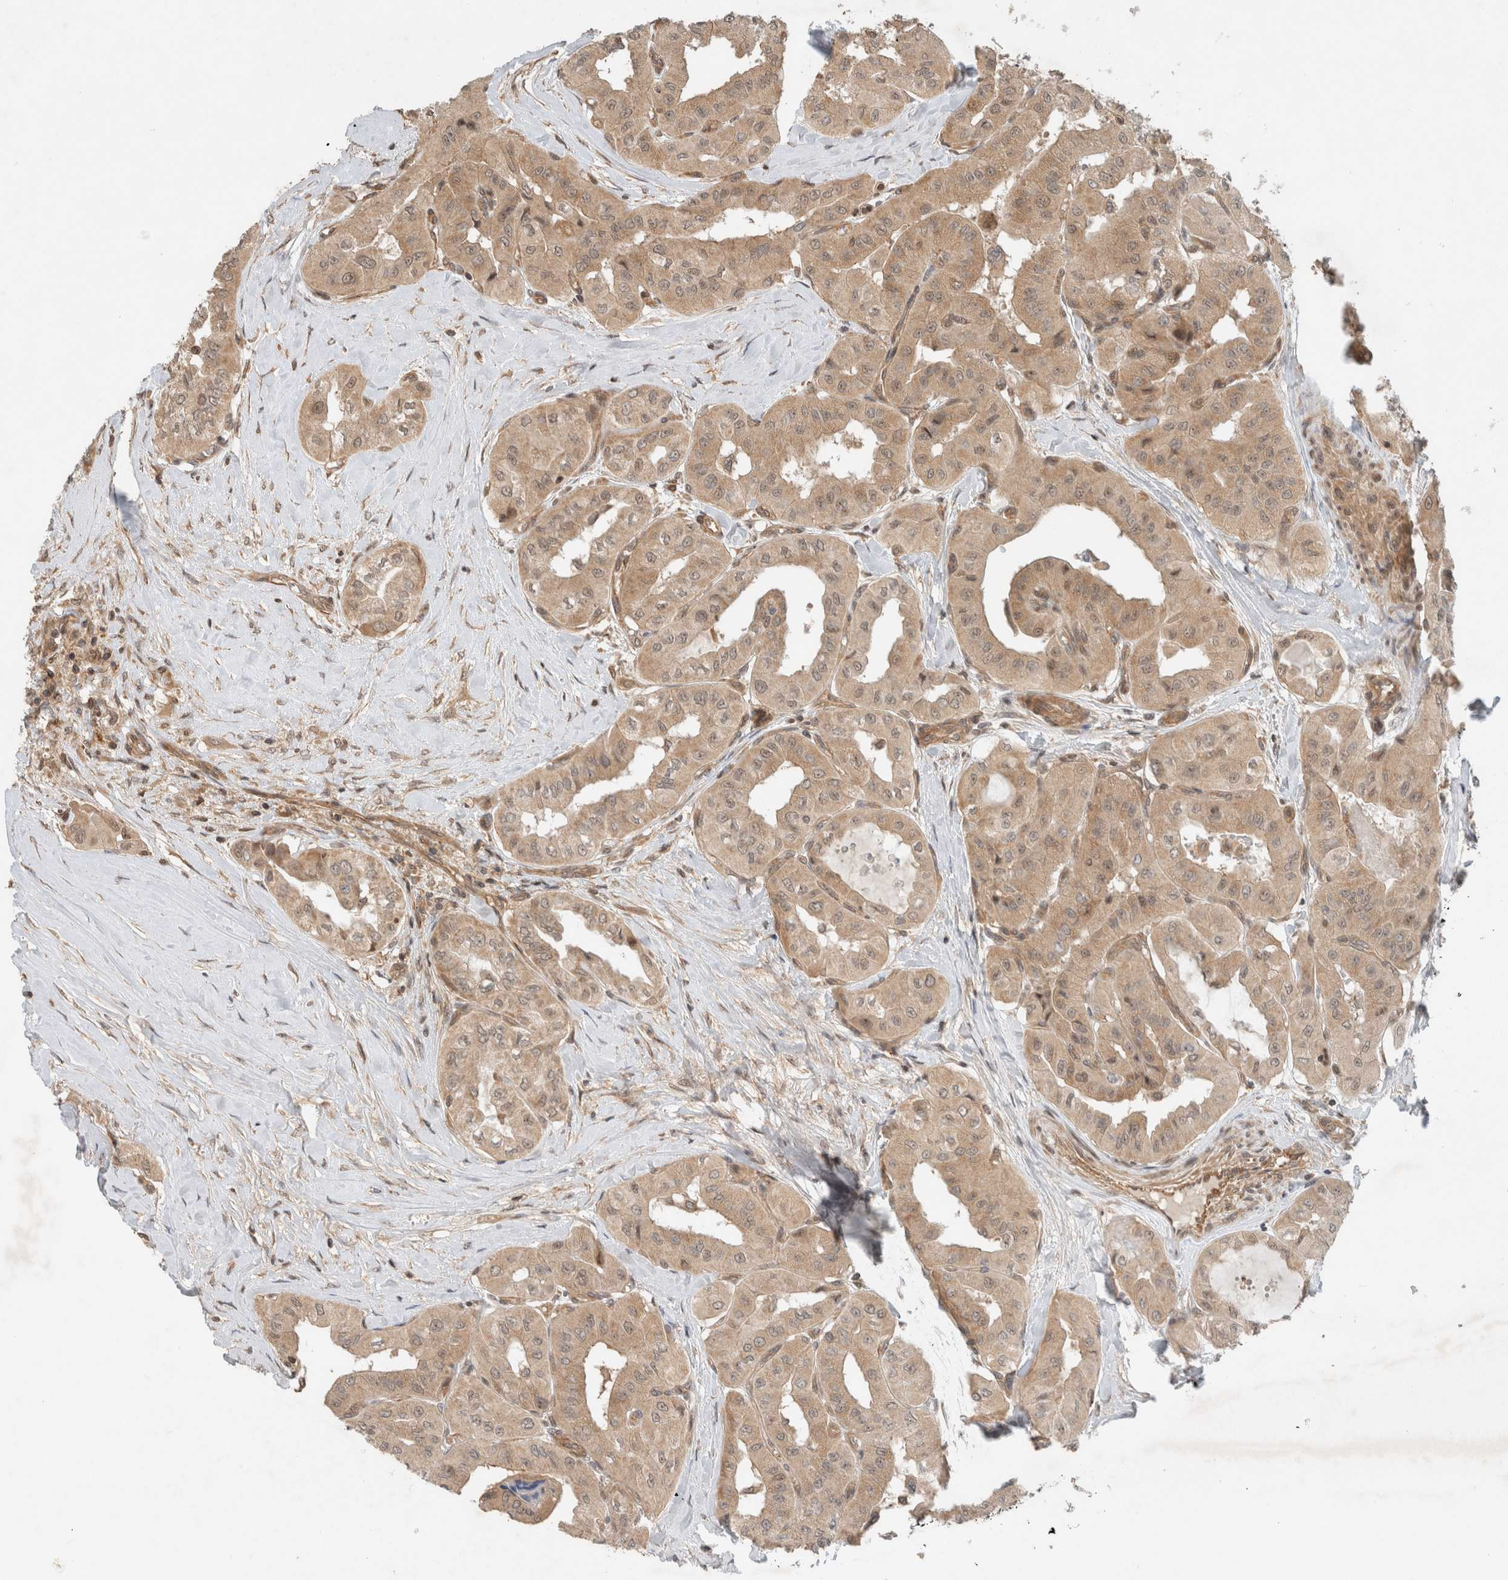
{"staining": {"intensity": "weak", "quantity": ">75%", "location": "cytoplasmic/membranous"}, "tissue": "thyroid cancer", "cell_type": "Tumor cells", "image_type": "cancer", "snomed": [{"axis": "morphology", "description": "Papillary adenocarcinoma, NOS"}, {"axis": "topography", "description": "Thyroid gland"}], "caption": "A high-resolution micrograph shows immunohistochemistry staining of papillary adenocarcinoma (thyroid), which displays weak cytoplasmic/membranous staining in approximately >75% of tumor cells.", "gene": "CAAP1", "patient": {"sex": "female", "age": 59}}